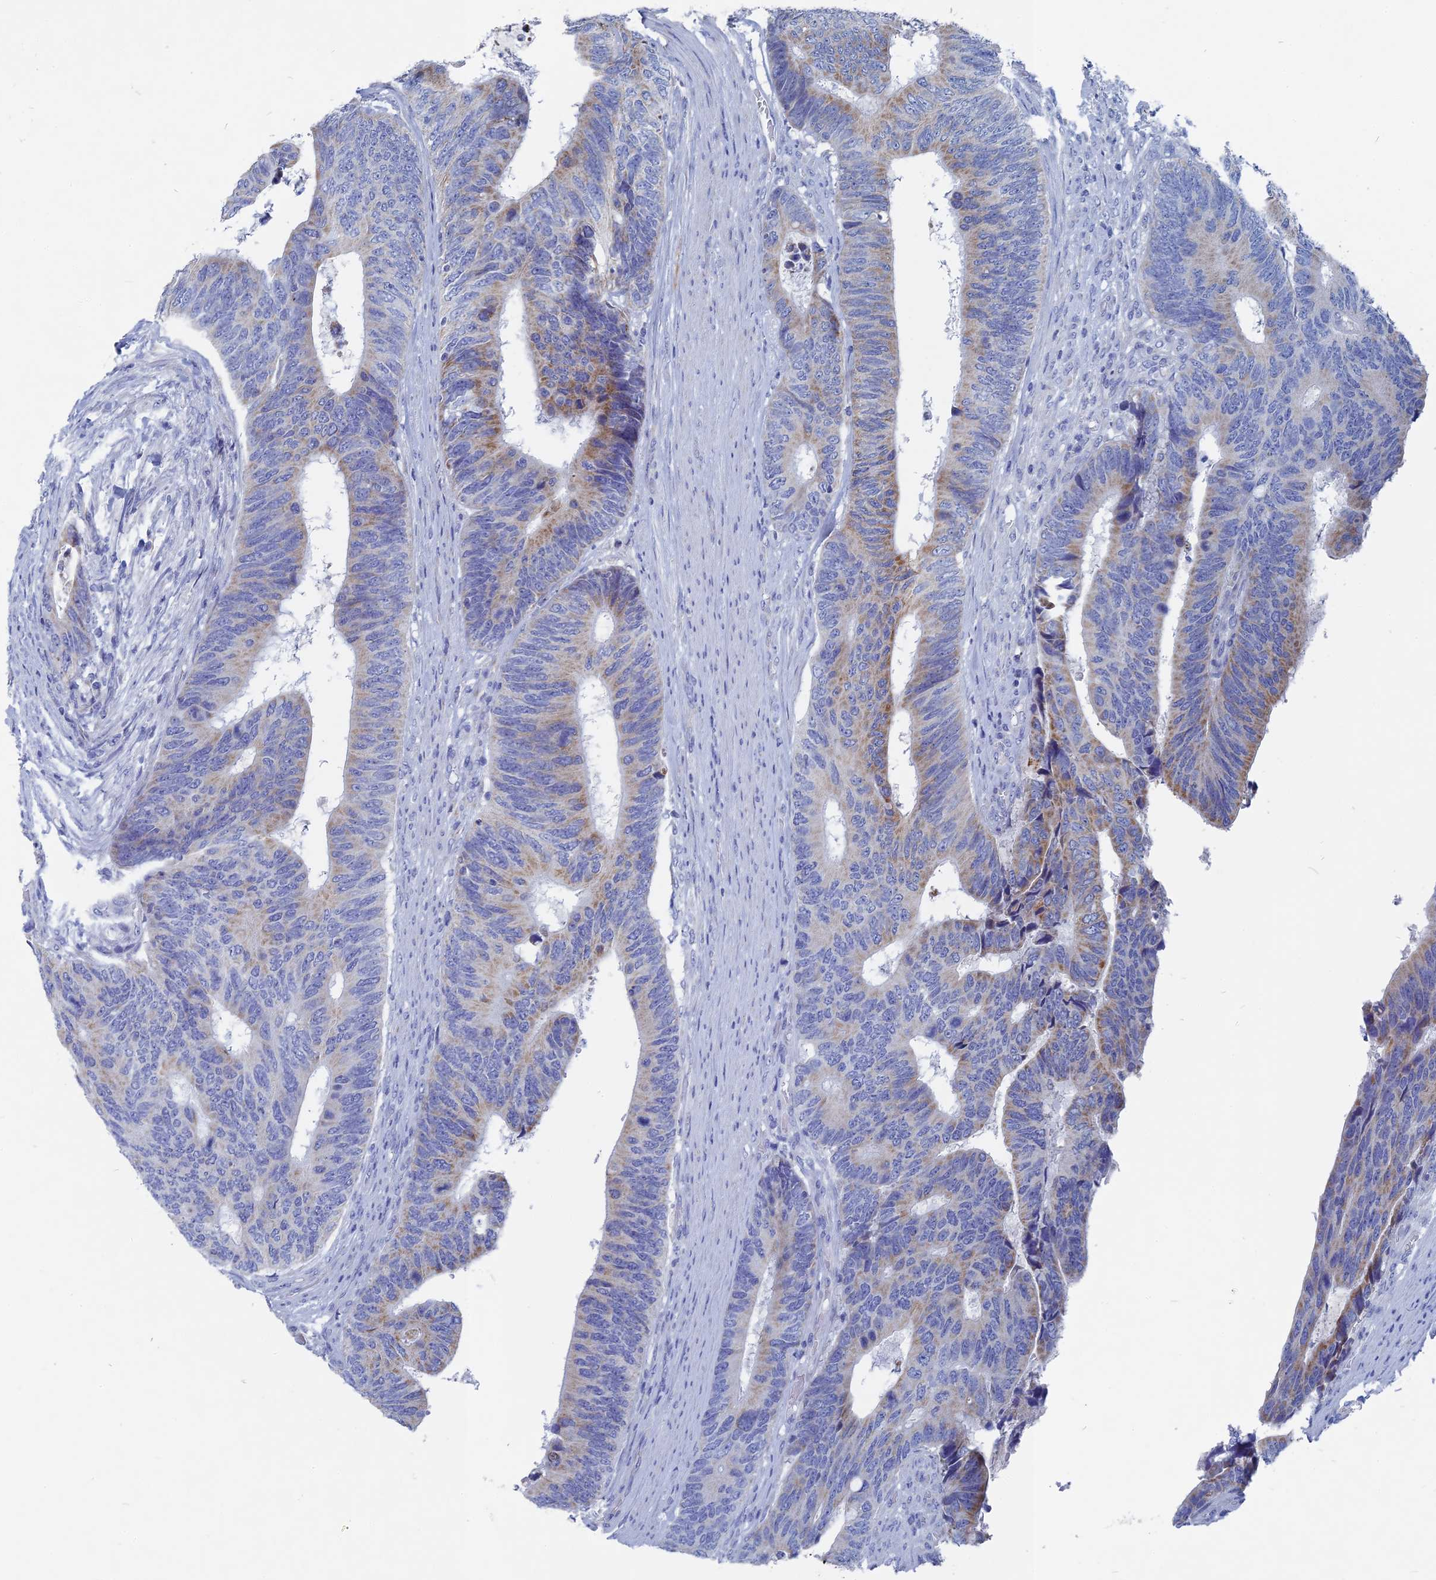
{"staining": {"intensity": "moderate", "quantity": "<25%", "location": "cytoplasmic/membranous"}, "tissue": "colorectal cancer", "cell_type": "Tumor cells", "image_type": "cancer", "snomed": [{"axis": "morphology", "description": "Adenocarcinoma, NOS"}, {"axis": "topography", "description": "Colon"}], "caption": "Colorectal cancer was stained to show a protein in brown. There is low levels of moderate cytoplasmic/membranous positivity in approximately <25% of tumor cells. (DAB (3,3'-diaminobenzidine) IHC with brightfield microscopy, high magnification).", "gene": "HIGD1A", "patient": {"sex": "male", "age": 87}}